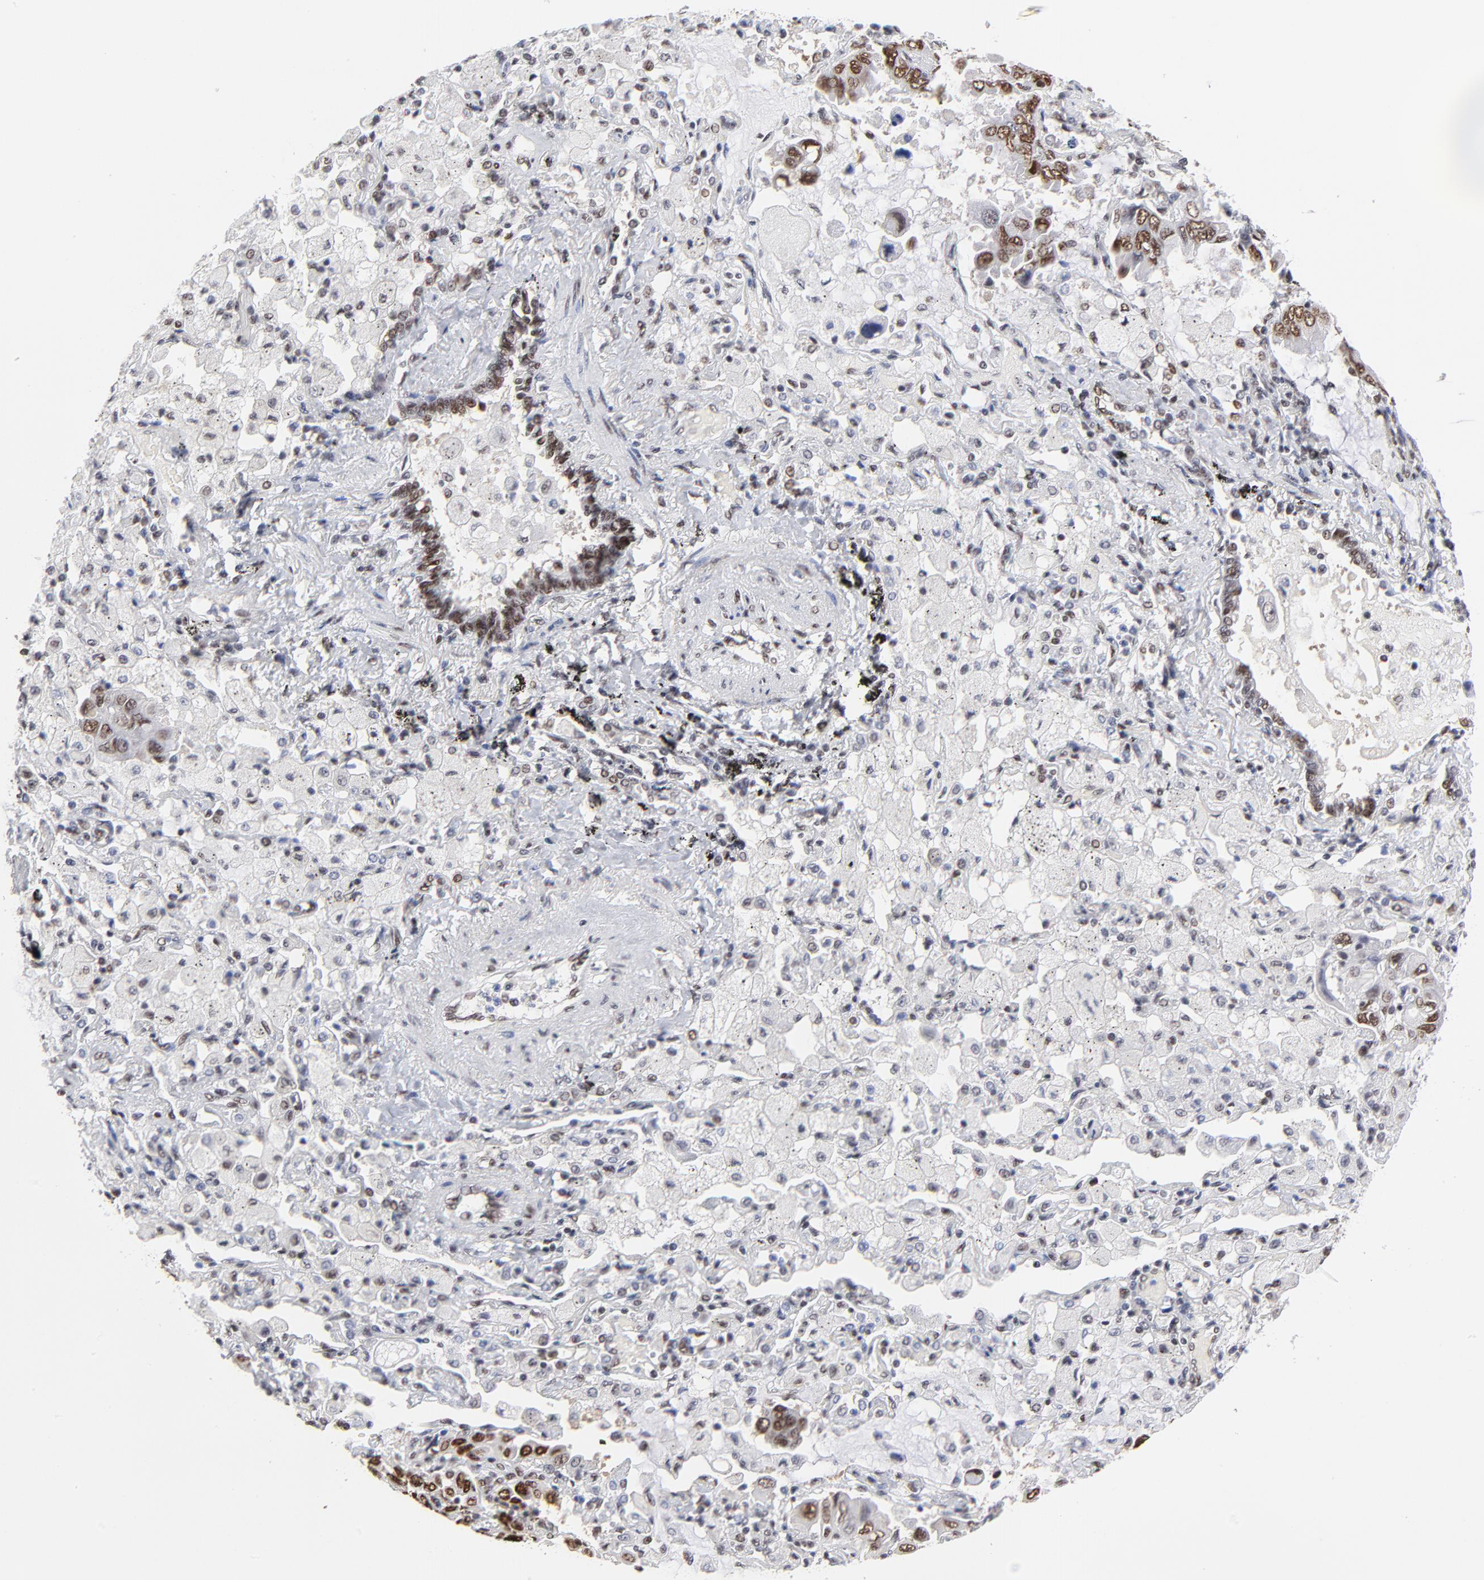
{"staining": {"intensity": "strong", "quantity": ">75%", "location": "nuclear"}, "tissue": "lung cancer", "cell_type": "Tumor cells", "image_type": "cancer", "snomed": [{"axis": "morphology", "description": "Adenocarcinoma, NOS"}, {"axis": "topography", "description": "Lung"}], "caption": "Approximately >75% of tumor cells in lung cancer (adenocarcinoma) display strong nuclear protein staining as visualized by brown immunohistochemical staining.", "gene": "ZMYM3", "patient": {"sex": "male", "age": 64}}